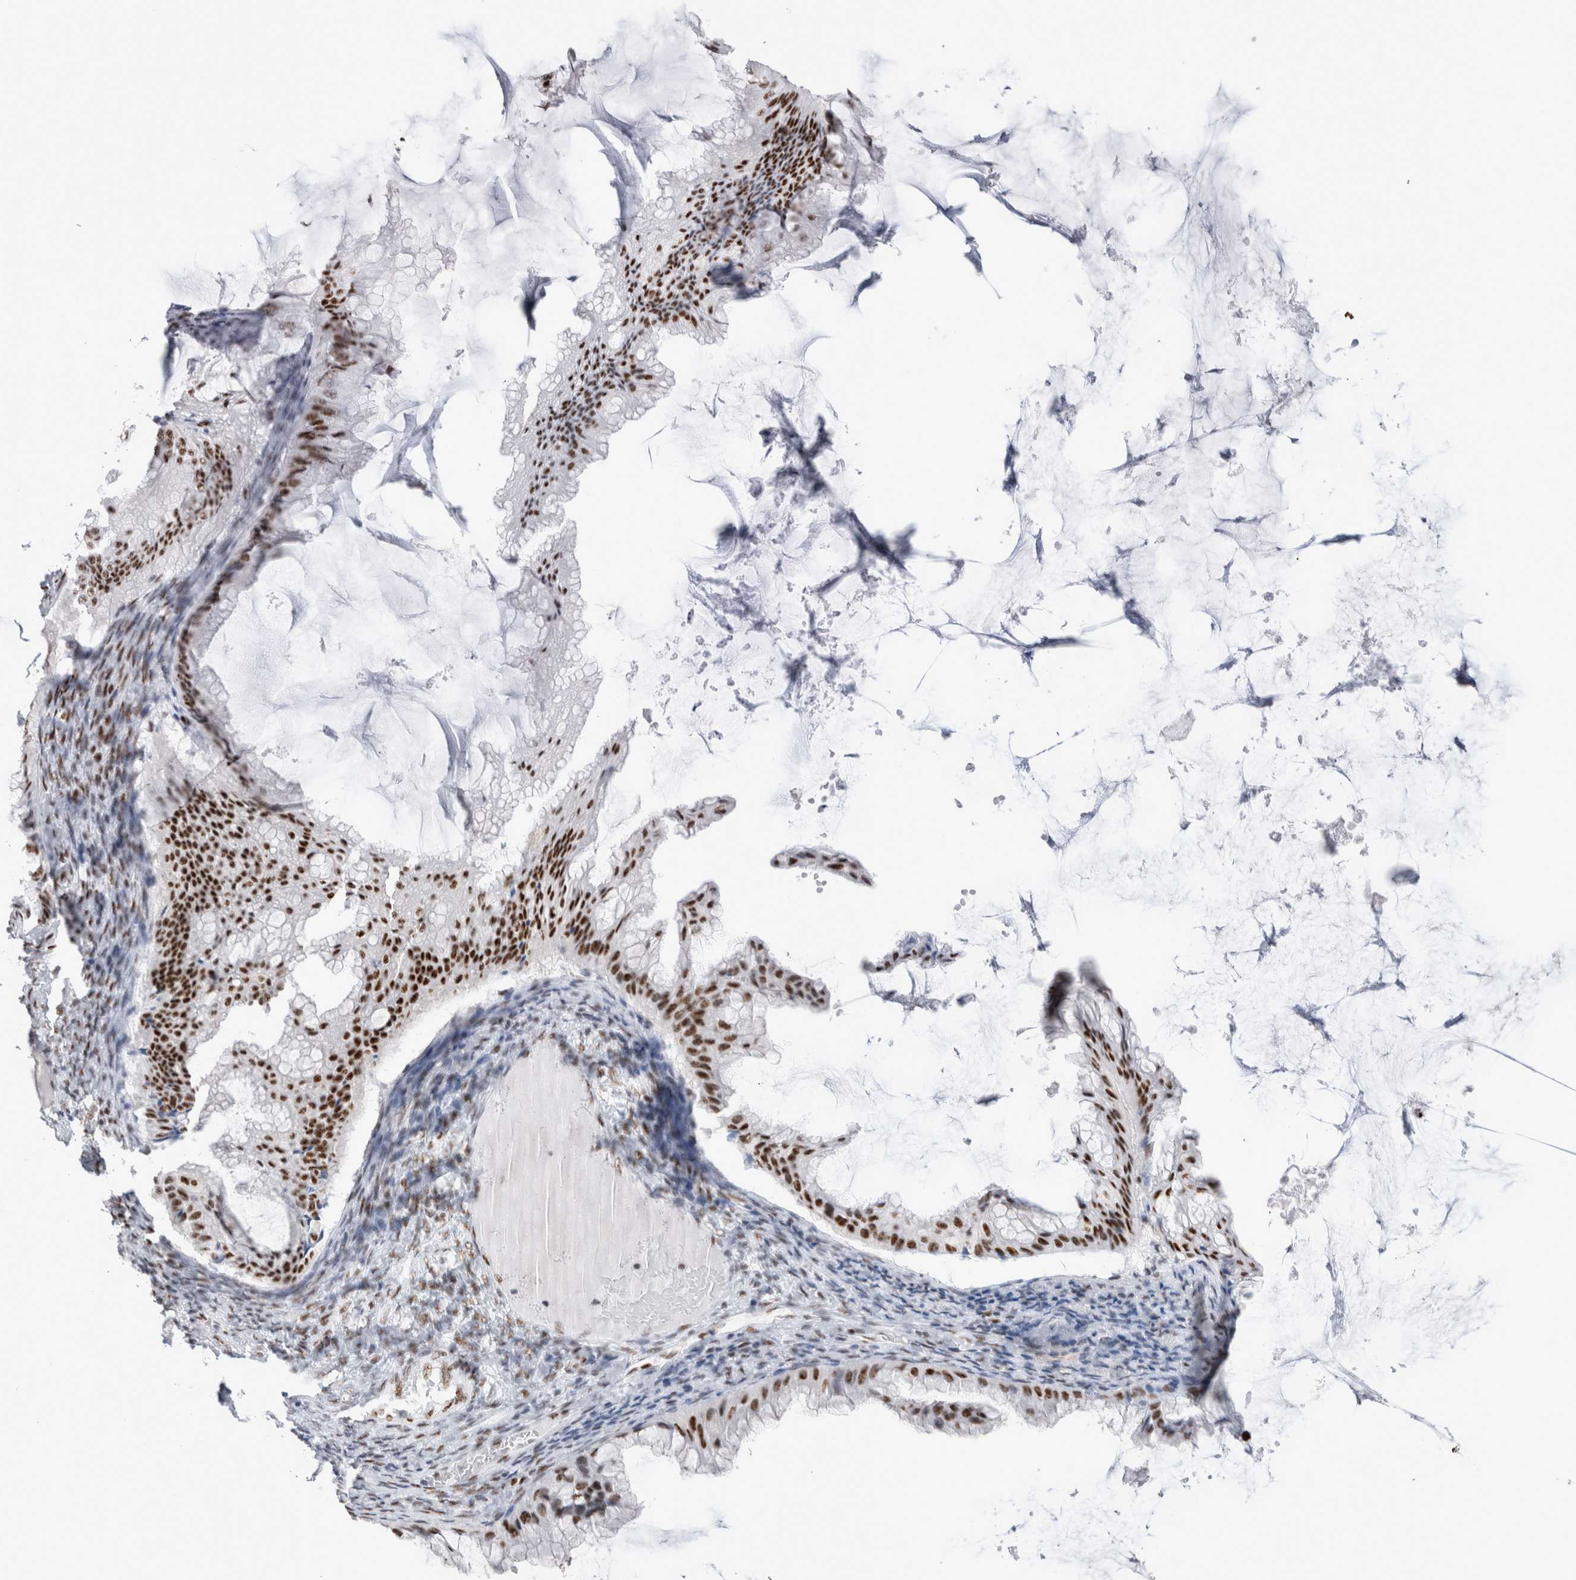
{"staining": {"intensity": "strong", "quantity": ">75%", "location": "nuclear"}, "tissue": "ovarian cancer", "cell_type": "Tumor cells", "image_type": "cancer", "snomed": [{"axis": "morphology", "description": "Cystadenocarcinoma, mucinous, NOS"}, {"axis": "topography", "description": "Ovary"}], "caption": "Brown immunohistochemical staining in ovarian mucinous cystadenocarcinoma displays strong nuclear staining in about >75% of tumor cells.", "gene": "RBM6", "patient": {"sex": "female", "age": 61}}